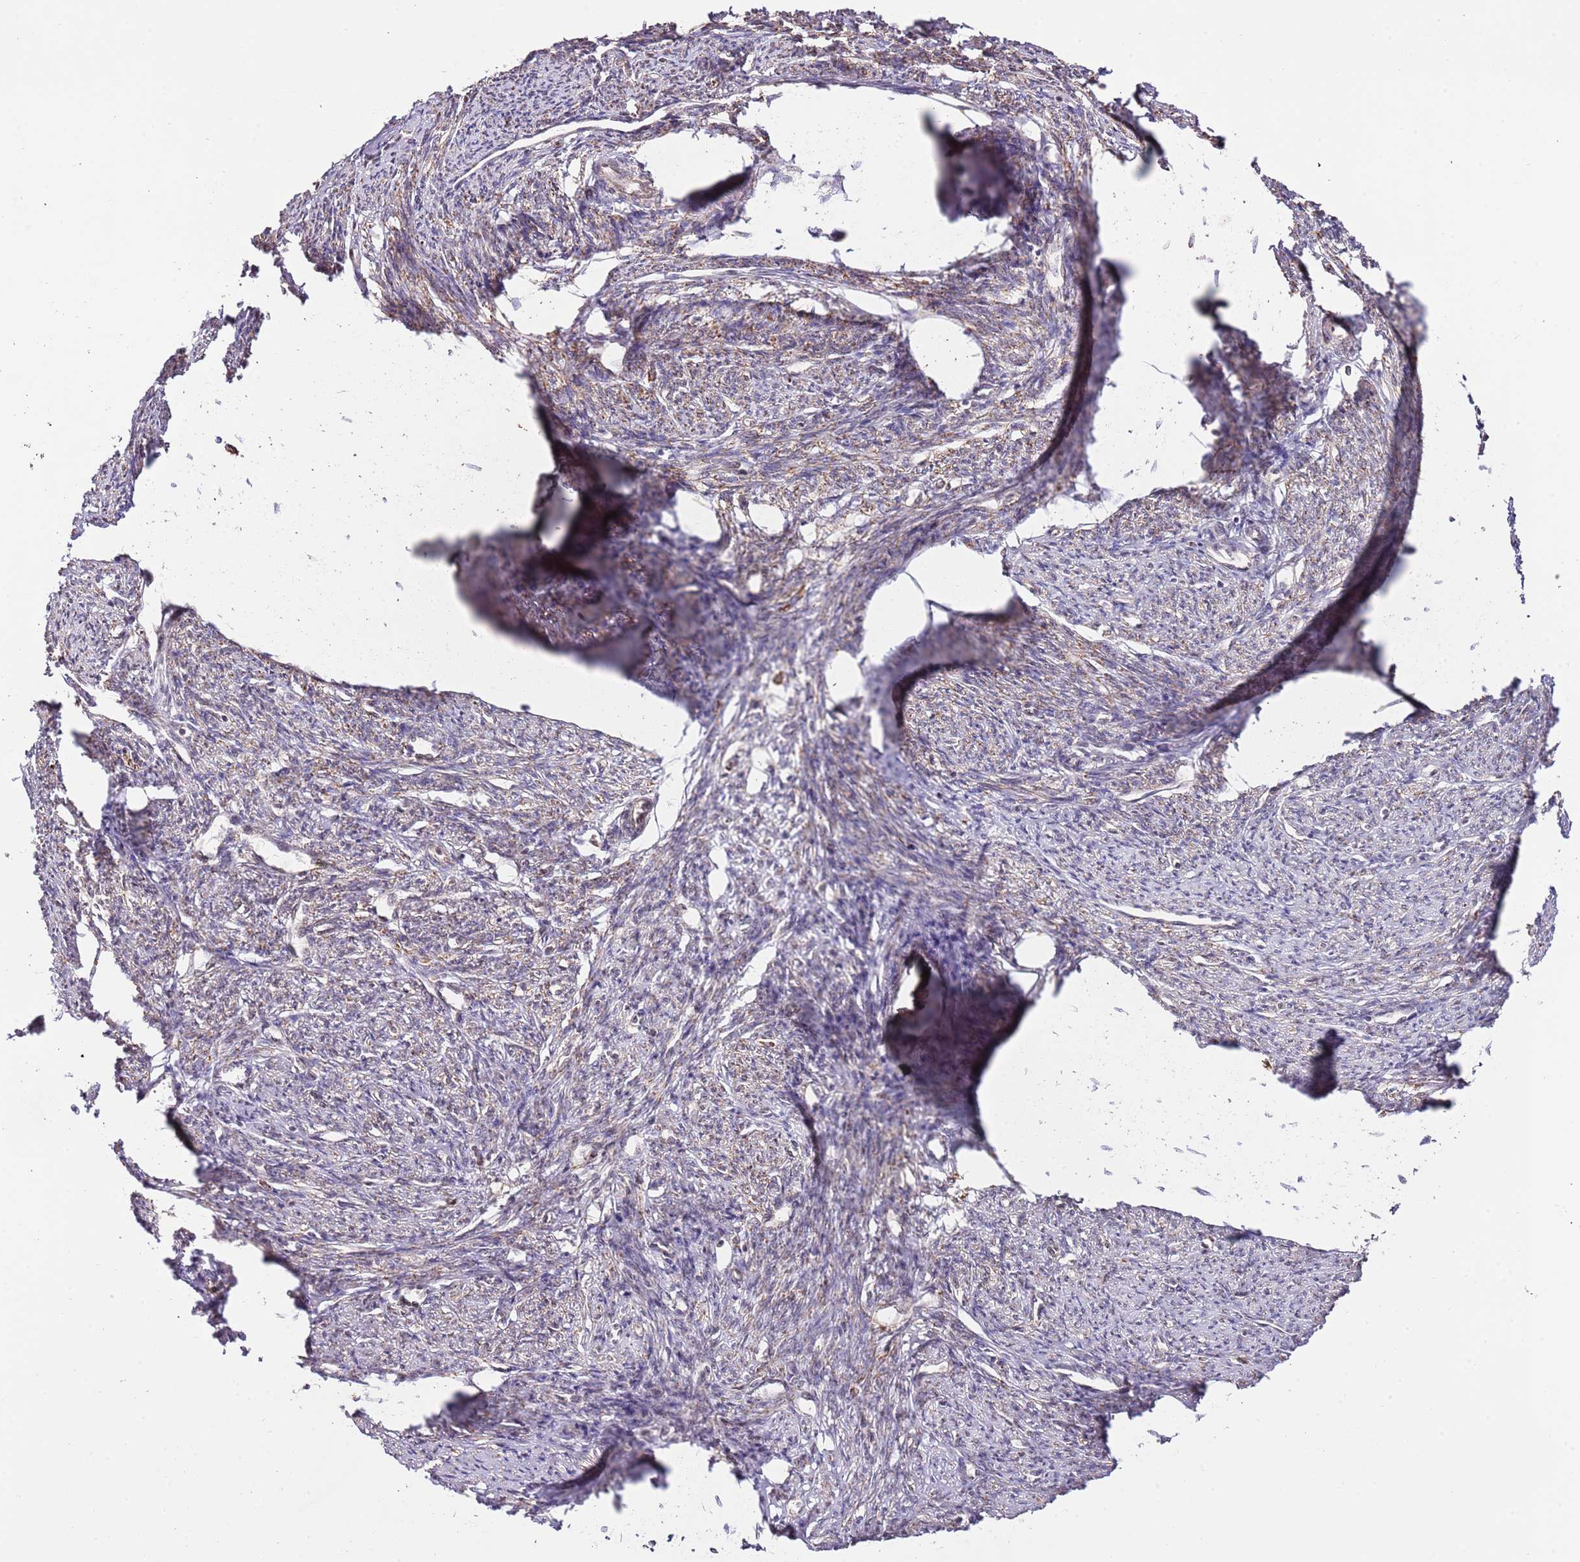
{"staining": {"intensity": "moderate", "quantity": "25%-75%", "location": "cytoplasmic/membranous,nuclear"}, "tissue": "smooth muscle", "cell_type": "Smooth muscle cells", "image_type": "normal", "snomed": [{"axis": "morphology", "description": "Normal tissue, NOS"}, {"axis": "topography", "description": "Smooth muscle"}, {"axis": "topography", "description": "Uterus"}], "caption": "Protein staining by immunohistochemistry exhibits moderate cytoplasmic/membranous,nuclear expression in approximately 25%-75% of smooth muscle cells in normal smooth muscle. Using DAB (3,3'-diaminobenzidine) (brown) and hematoxylin (blue) stains, captured at high magnification using brightfield microscopy.", "gene": "RIF1", "patient": {"sex": "female", "age": 59}}